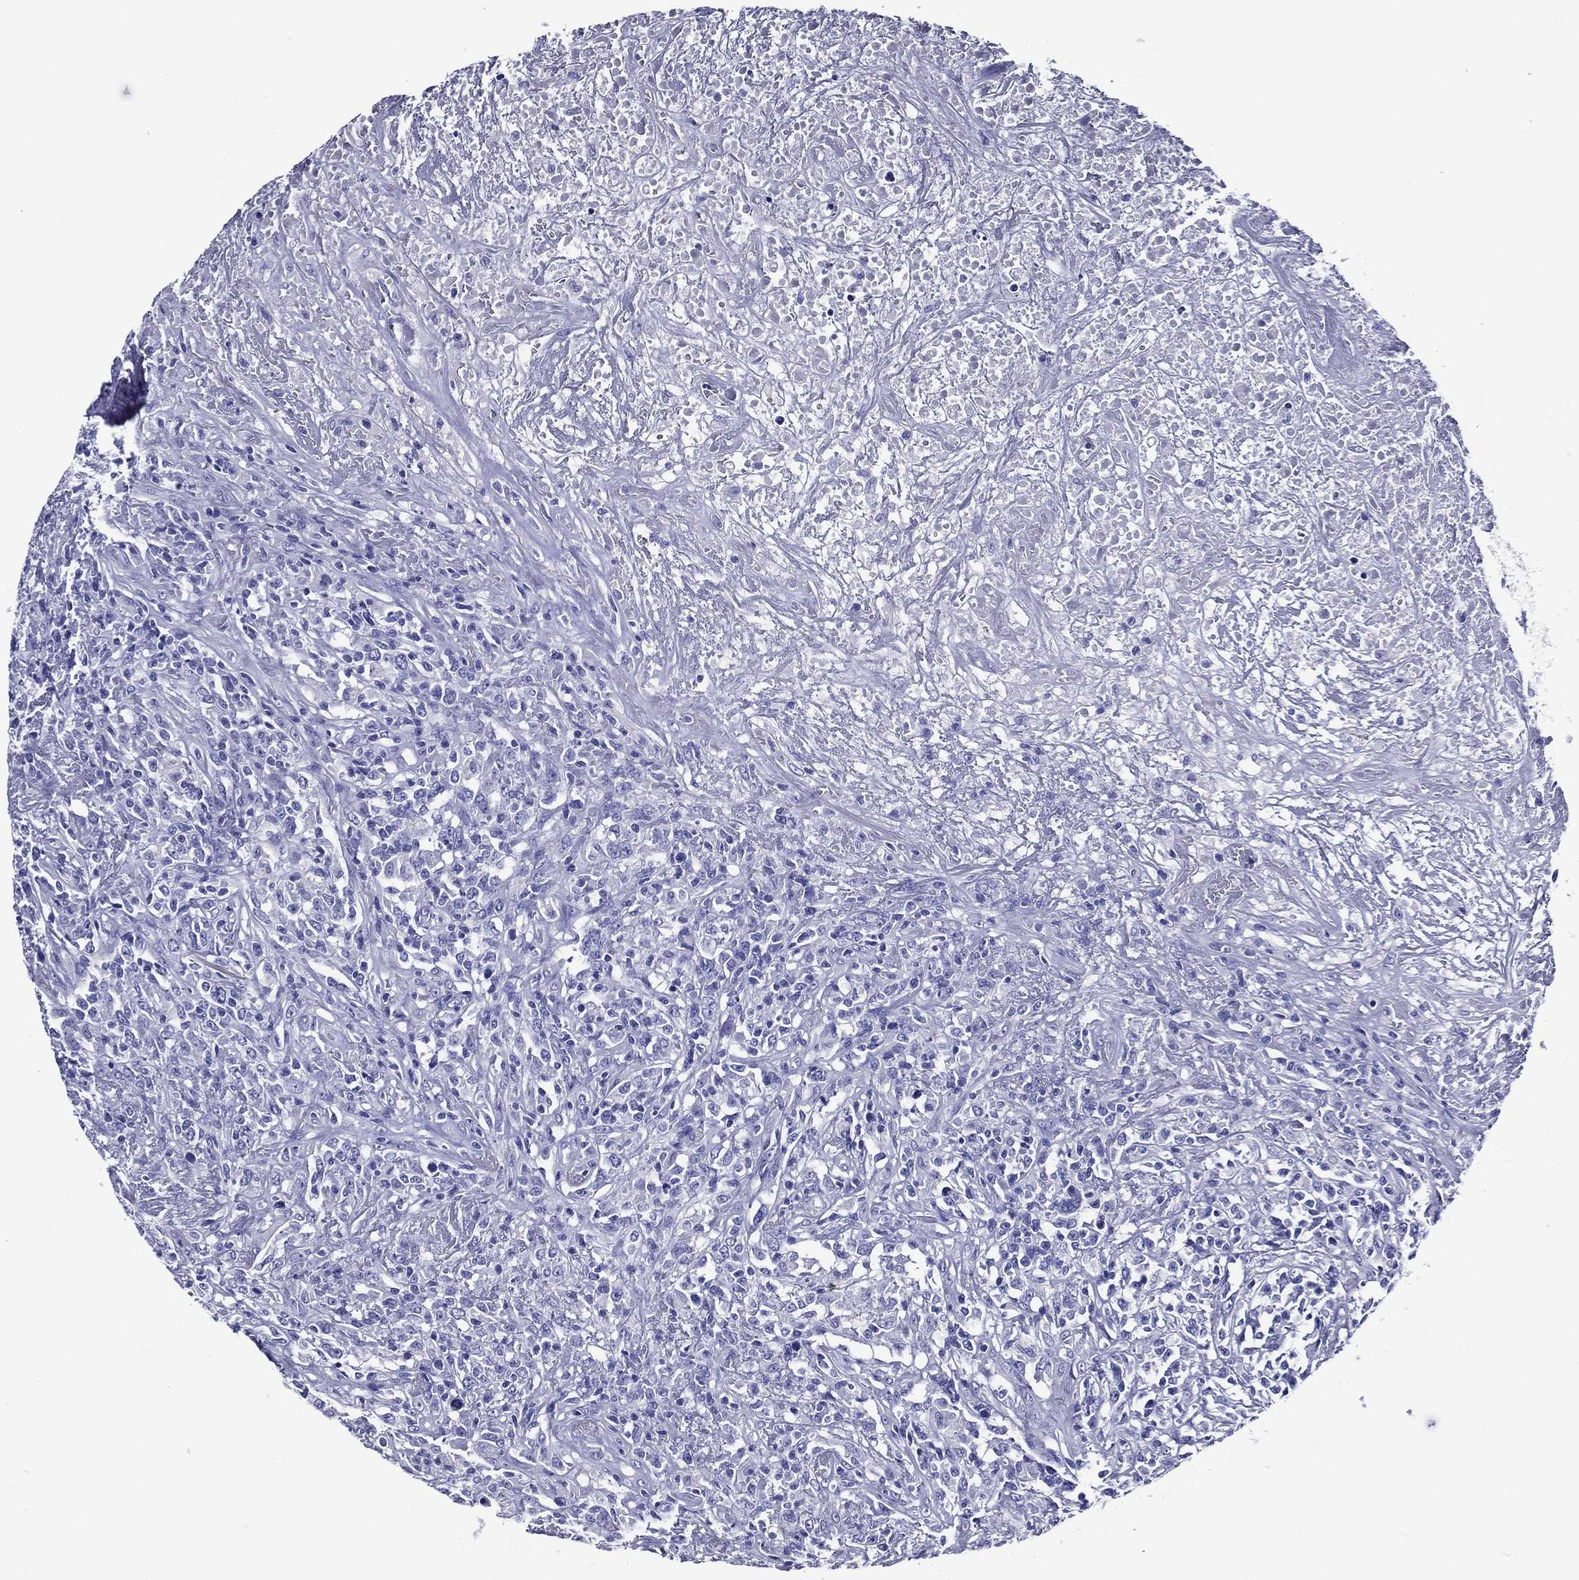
{"staining": {"intensity": "negative", "quantity": "none", "location": "none"}, "tissue": "lymphoma", "cell_type": "Tumor cells", "image_type": "cancer", "snomed": [{"axis": "morphology", "description": "Malignant lymphoma, non-Hodgkin's type, High grade"}, {"axis": "topography", "description": "Lung"}], "caption": "Tumor cells are negative for brown protein staining in high-grade malignant lymphoma, non-Hodgkin's type.", "gene": "ACE2", "patient": {"sex": "male", "age": 79}}